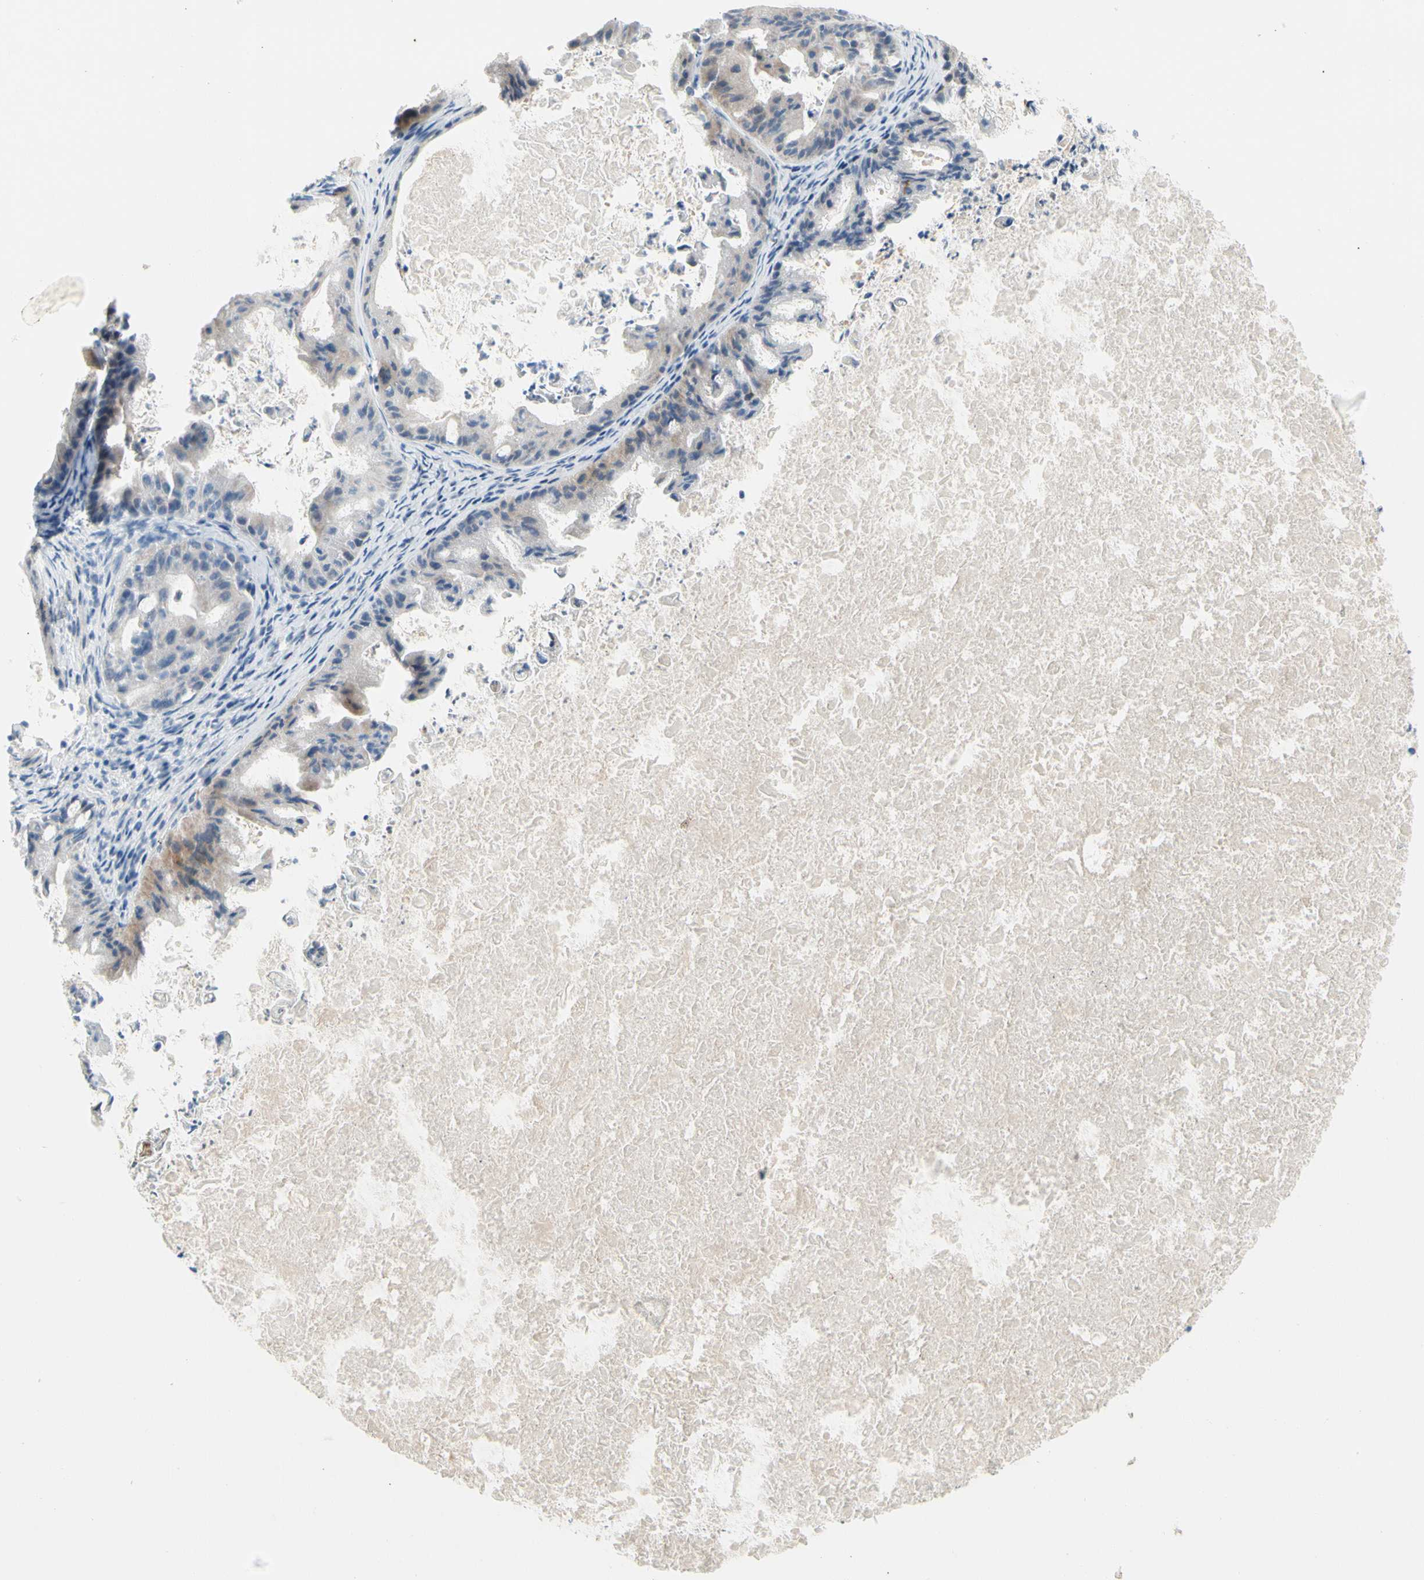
{"staining": {"intensity": "moderate", "quantity": "<25%", "location": "cytoplasmic/membranous"}, "tissue": "ovarian cancer", "cell_type": "Tumor cells", "image_type": "cancer", "snomed": [{"axis": "morphology", "description": "Cystadenocarcinoma, mucinous, NOS"}, {"axis": "topography", "description": "Ovary"}], "caption": "Tumor cells show moderate cytoplasmic/membranous expression in about <25% of cells in mucinous cystadenocarcinoma (ovarian). The protein is shown in brown color, while the nuclei are stained blue.", "gene": "MAP3K3", "patient": {"sex": "female", "age": 37}}